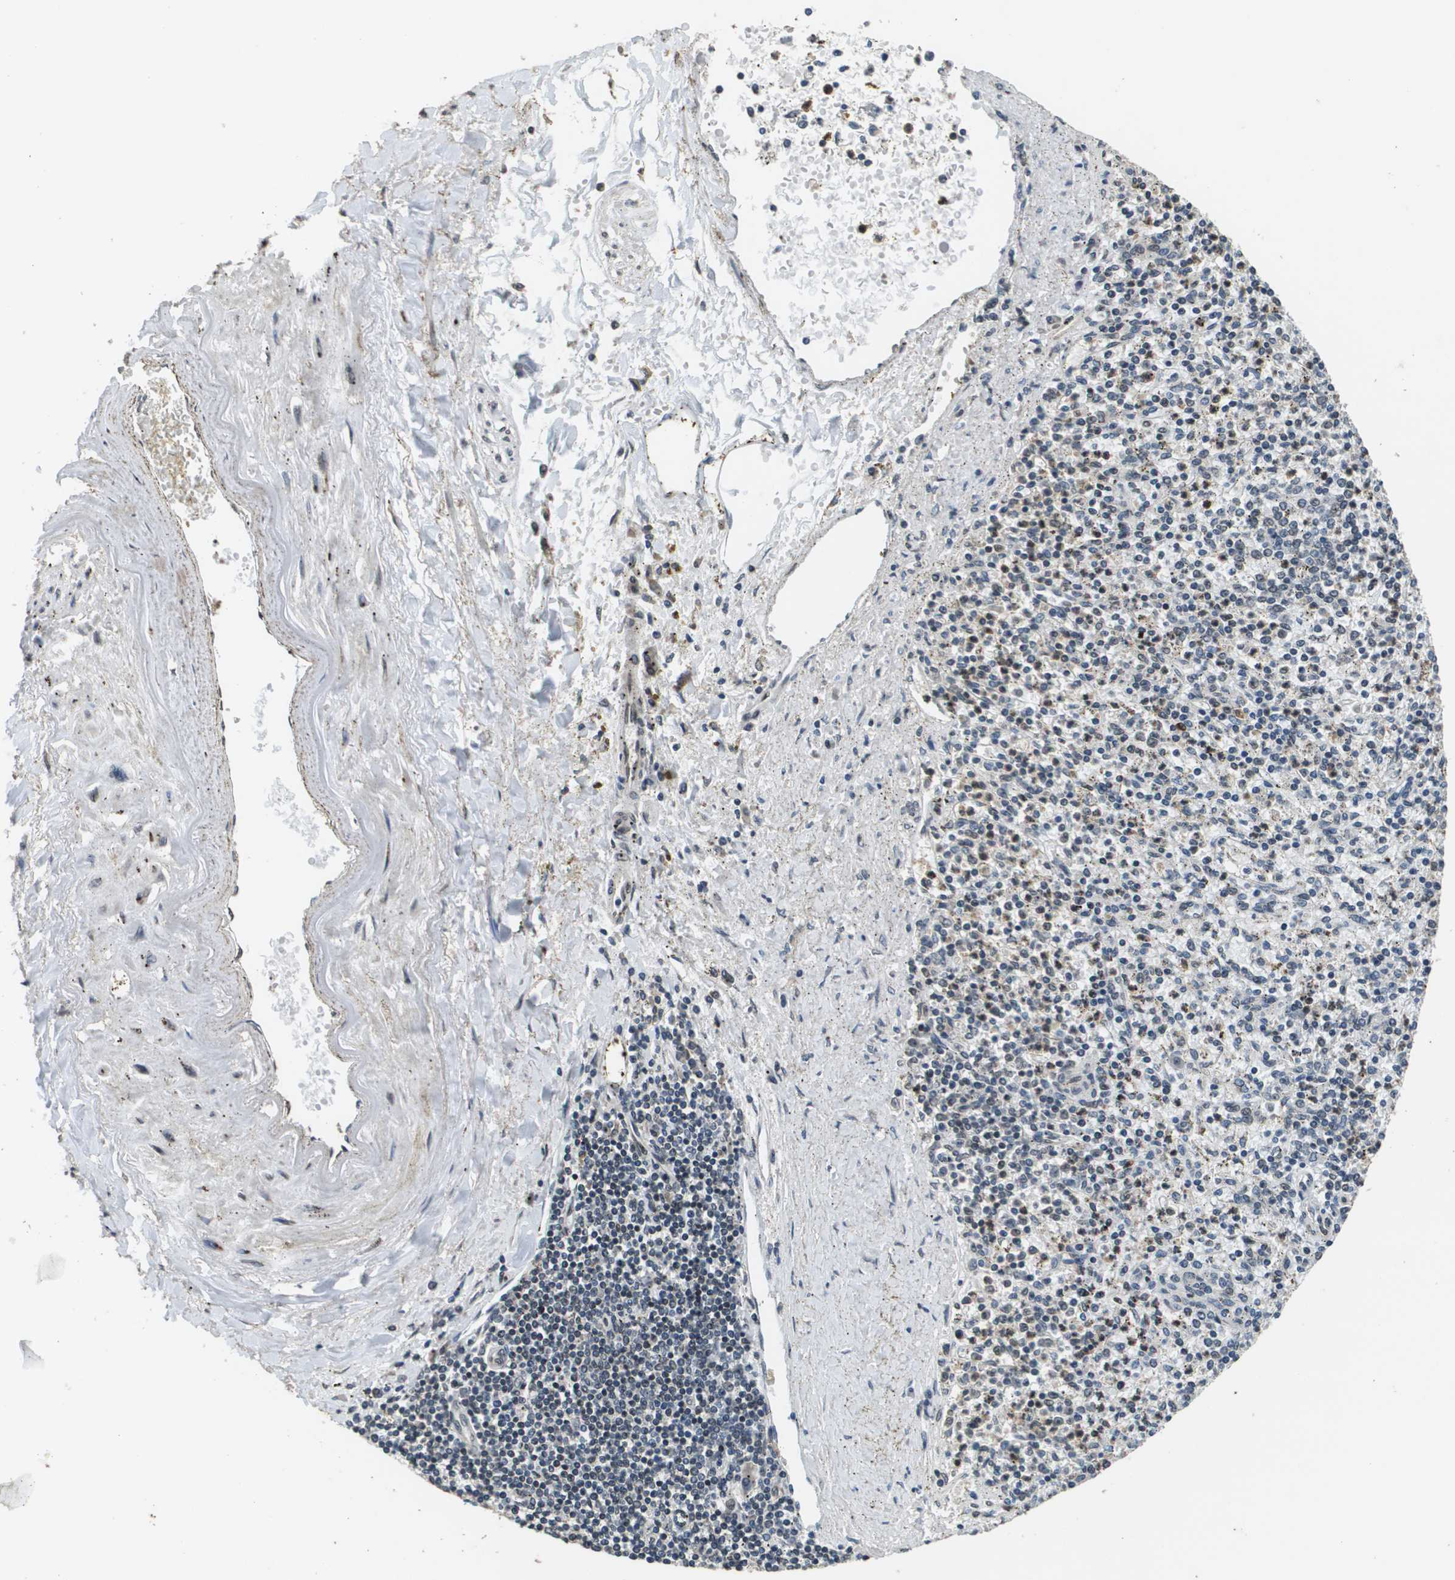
{"staining": {"intensity": "weak", "quantity": "<25%", "location": "nuclear"}, "tissue": "spleen", "cell_type": "Cells in red pulp", "image_type": "normal", "snomed": [{"axis": "morphology", "description": "Normal tissue, NOS"}, {"axis": "topography", "description": "Spleen"}], "caption": "The immunohistochemistry (IHC) image has no significant expression in cells in red pulp of spleen. (DAB (3,3'-diaminobenzidine) IHC visualized using brightfield microscopy, high magnification).", "gene": "FANCC", "patient": {"sex": "male", "age": 72}}